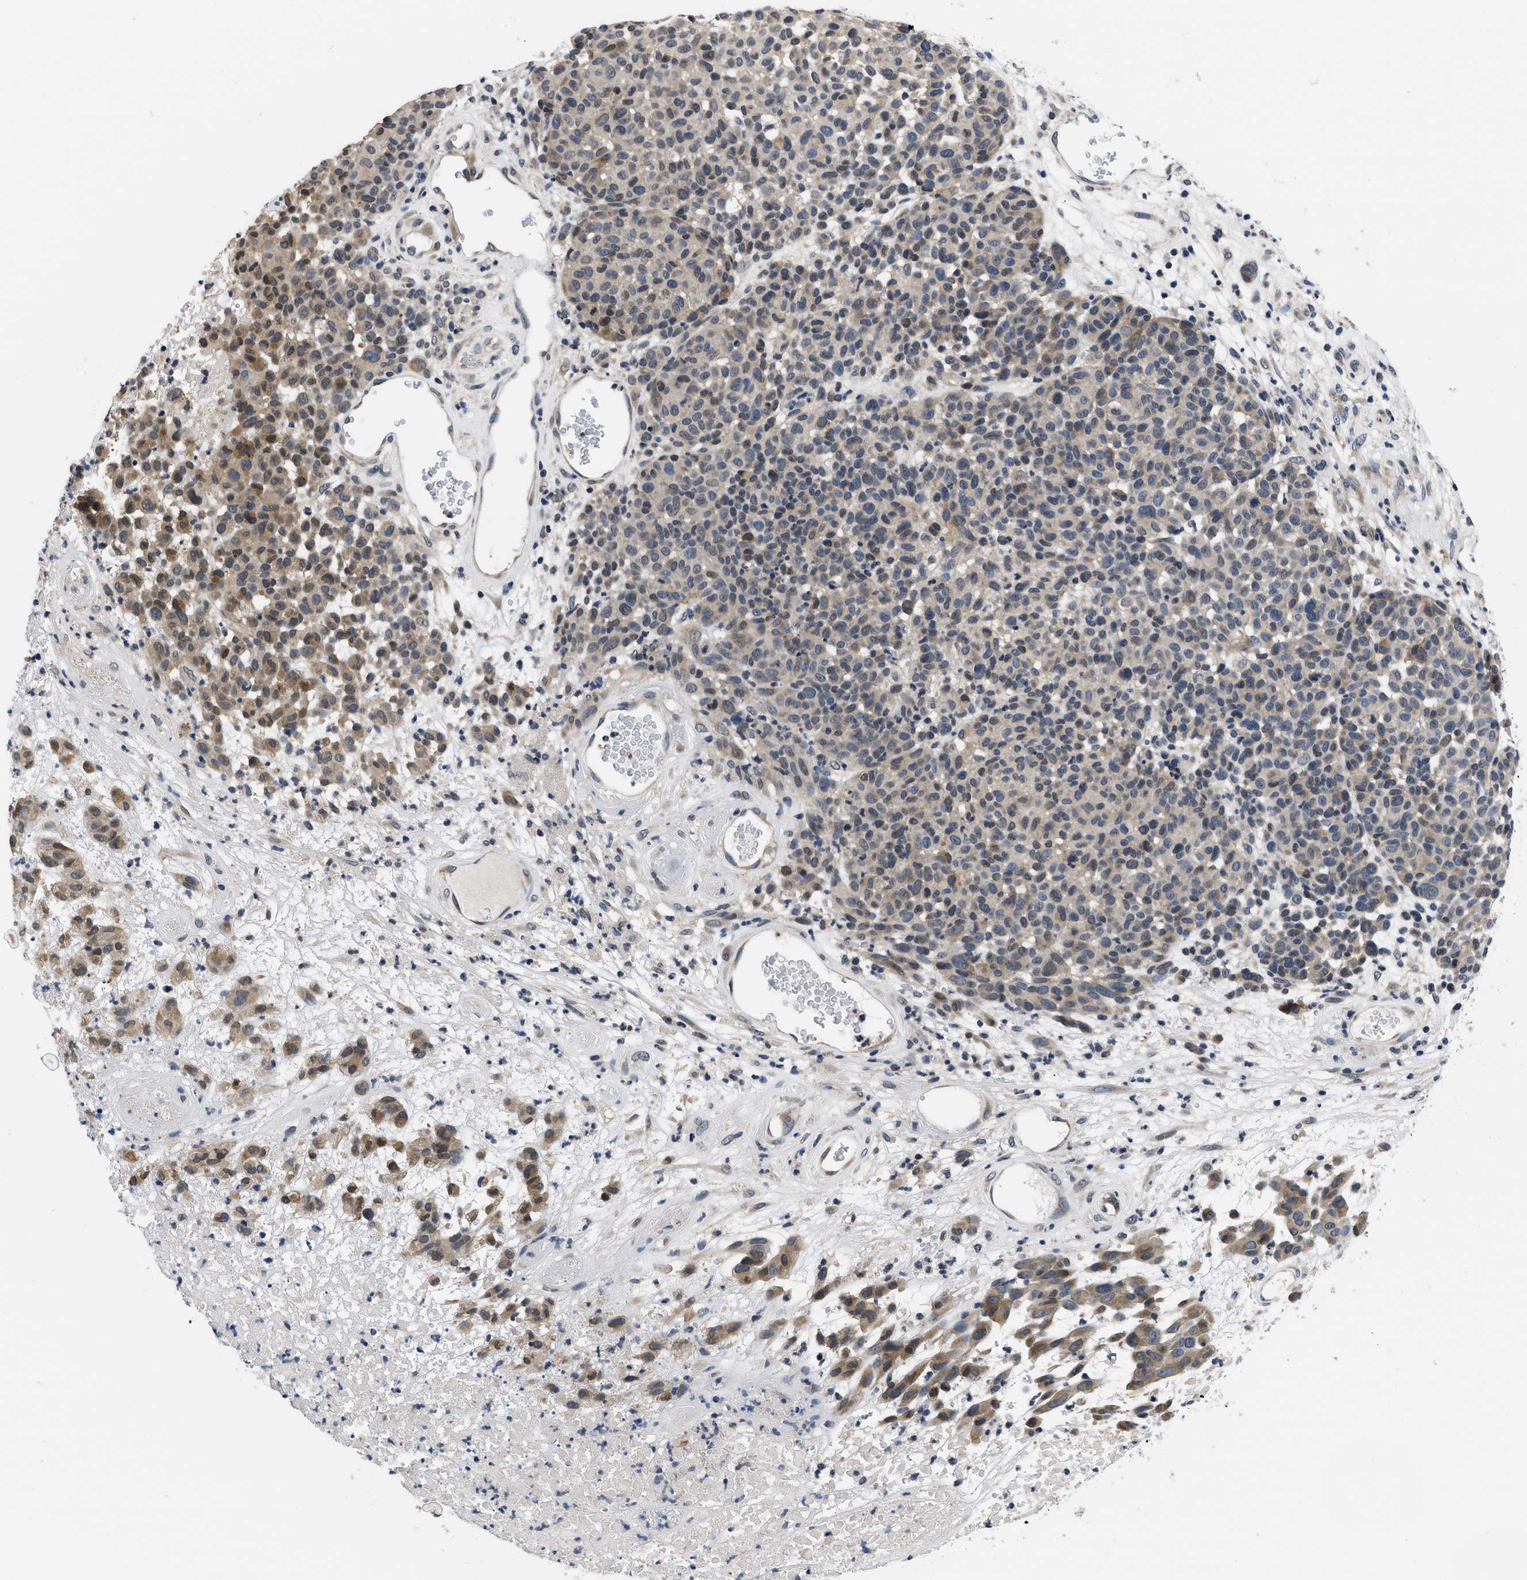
{"staining": {"intensity": "weak", "quantity": "25%-75%", "location": "cytoplasmic/membranous,nuclear"}, "tissue": "melanoma", "cell_type": "Tumor cells", "image_type": "cancer", "snomed": [{"axis": "morphology", "description": "Malignant melanoma, NOS"}, {"axis": "topography", "description": "Skin"}], "caption": "Melanoma stained with a brown dye reveals weak cytoplasmic/membranous and nuclear positive positivity in about 25%-75% of tumor cells.", "gene": "SNX10", "patient": {"sex": "male", "age": 59}}